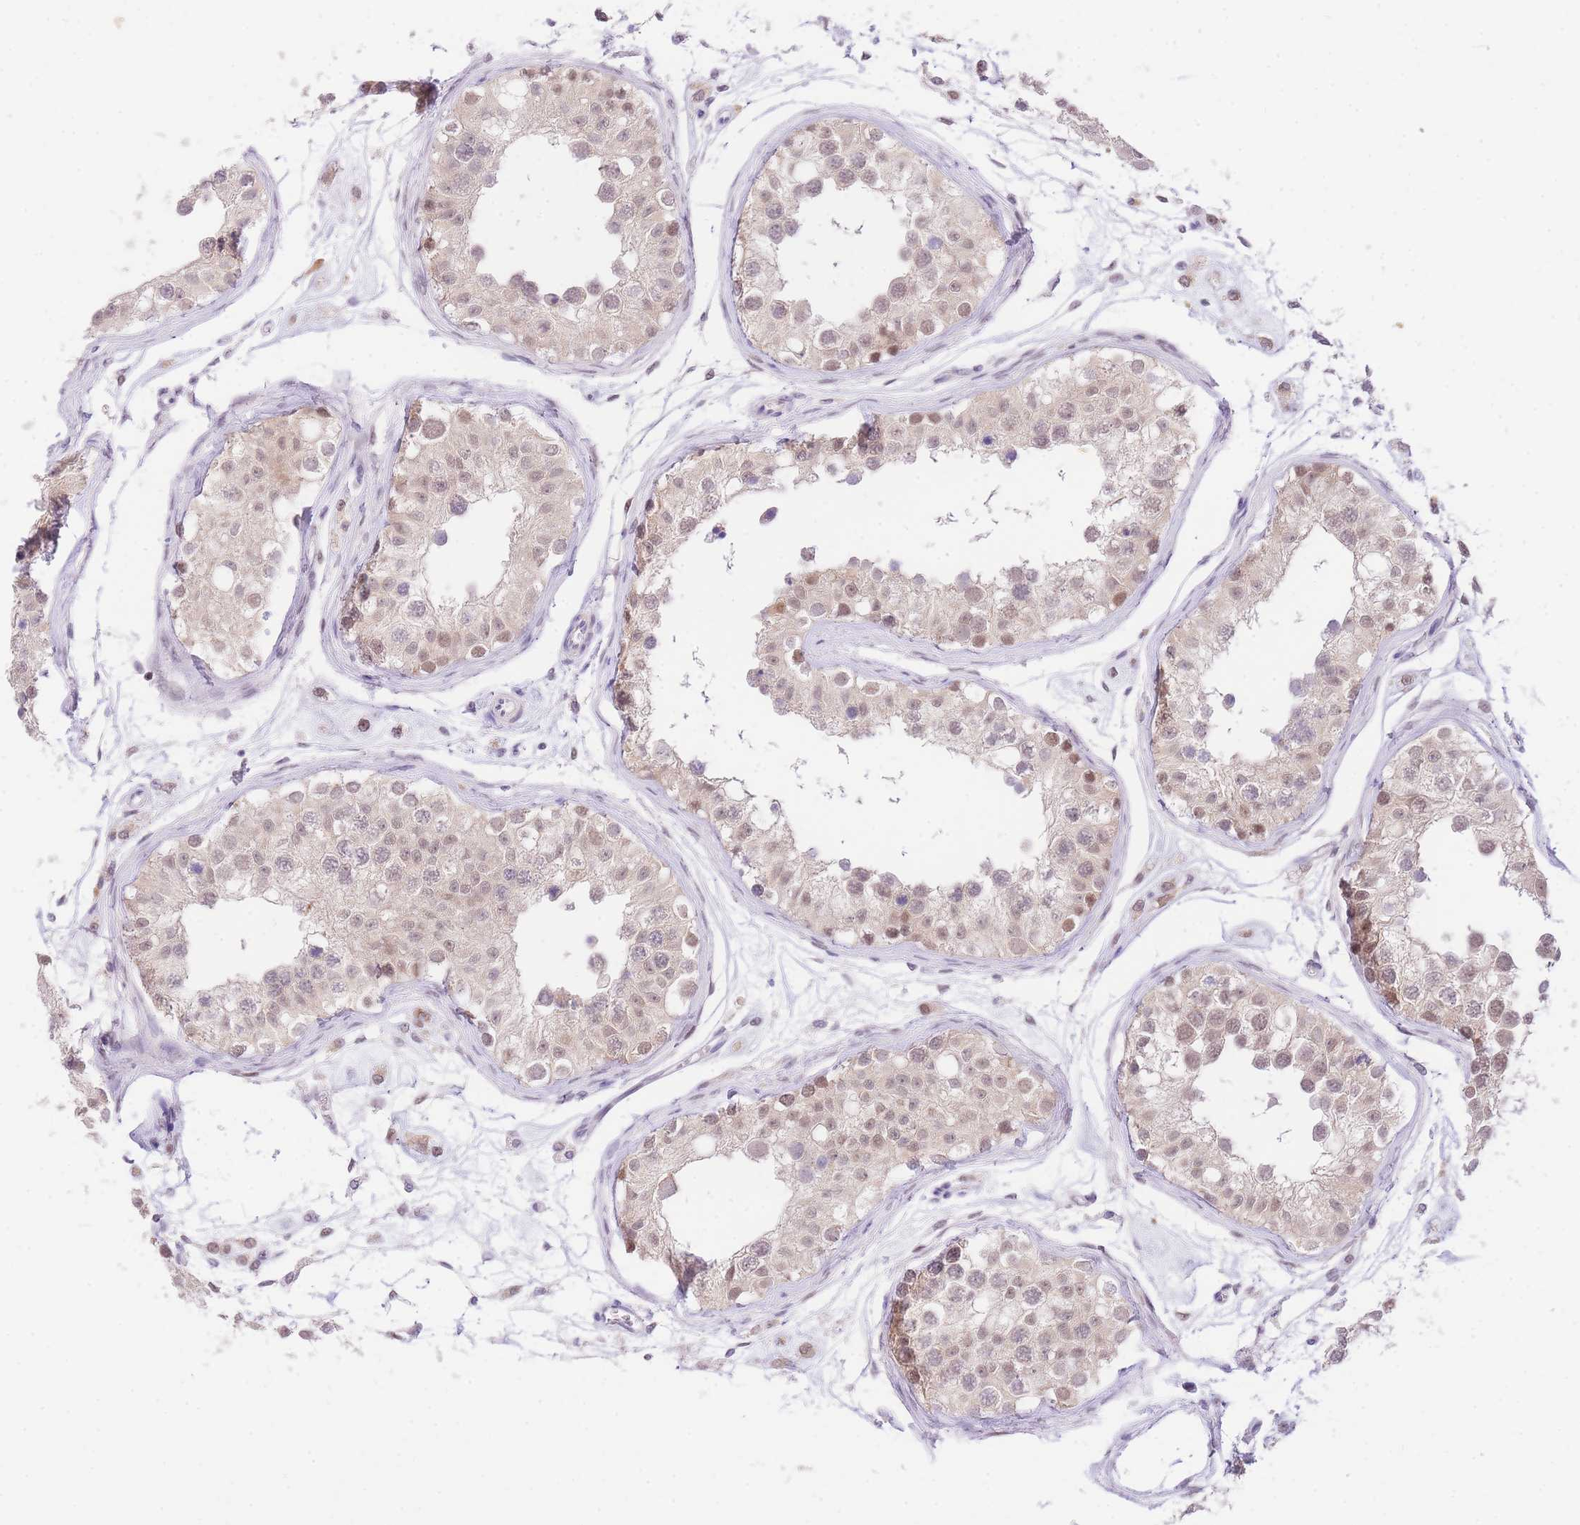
{"staining": {"intensity": "moderate", "quantity": ">75%", "location": "nuclear"}, "tissue": "testis", "cell_type": "Cells in seminiferous ducts", "image_type": "normal", "snomed": [{"axis": "morphology", "description": "Normal tissue, NOS"}, {"axis": "morphology", "description": "Adenocarcinoma, metastatic, NOS"}, {"axis": "topography", "description": "Testis"}], "caption": "This histopathology image displays immunohistochemistry (IHC) staining of unremarkable human testis, with medium moderate nuclear positivity in approximately >75% of cells in seminiferous ducts.", "gene": "UBXN7", "patient": {"sex": "male", "age": 26}}